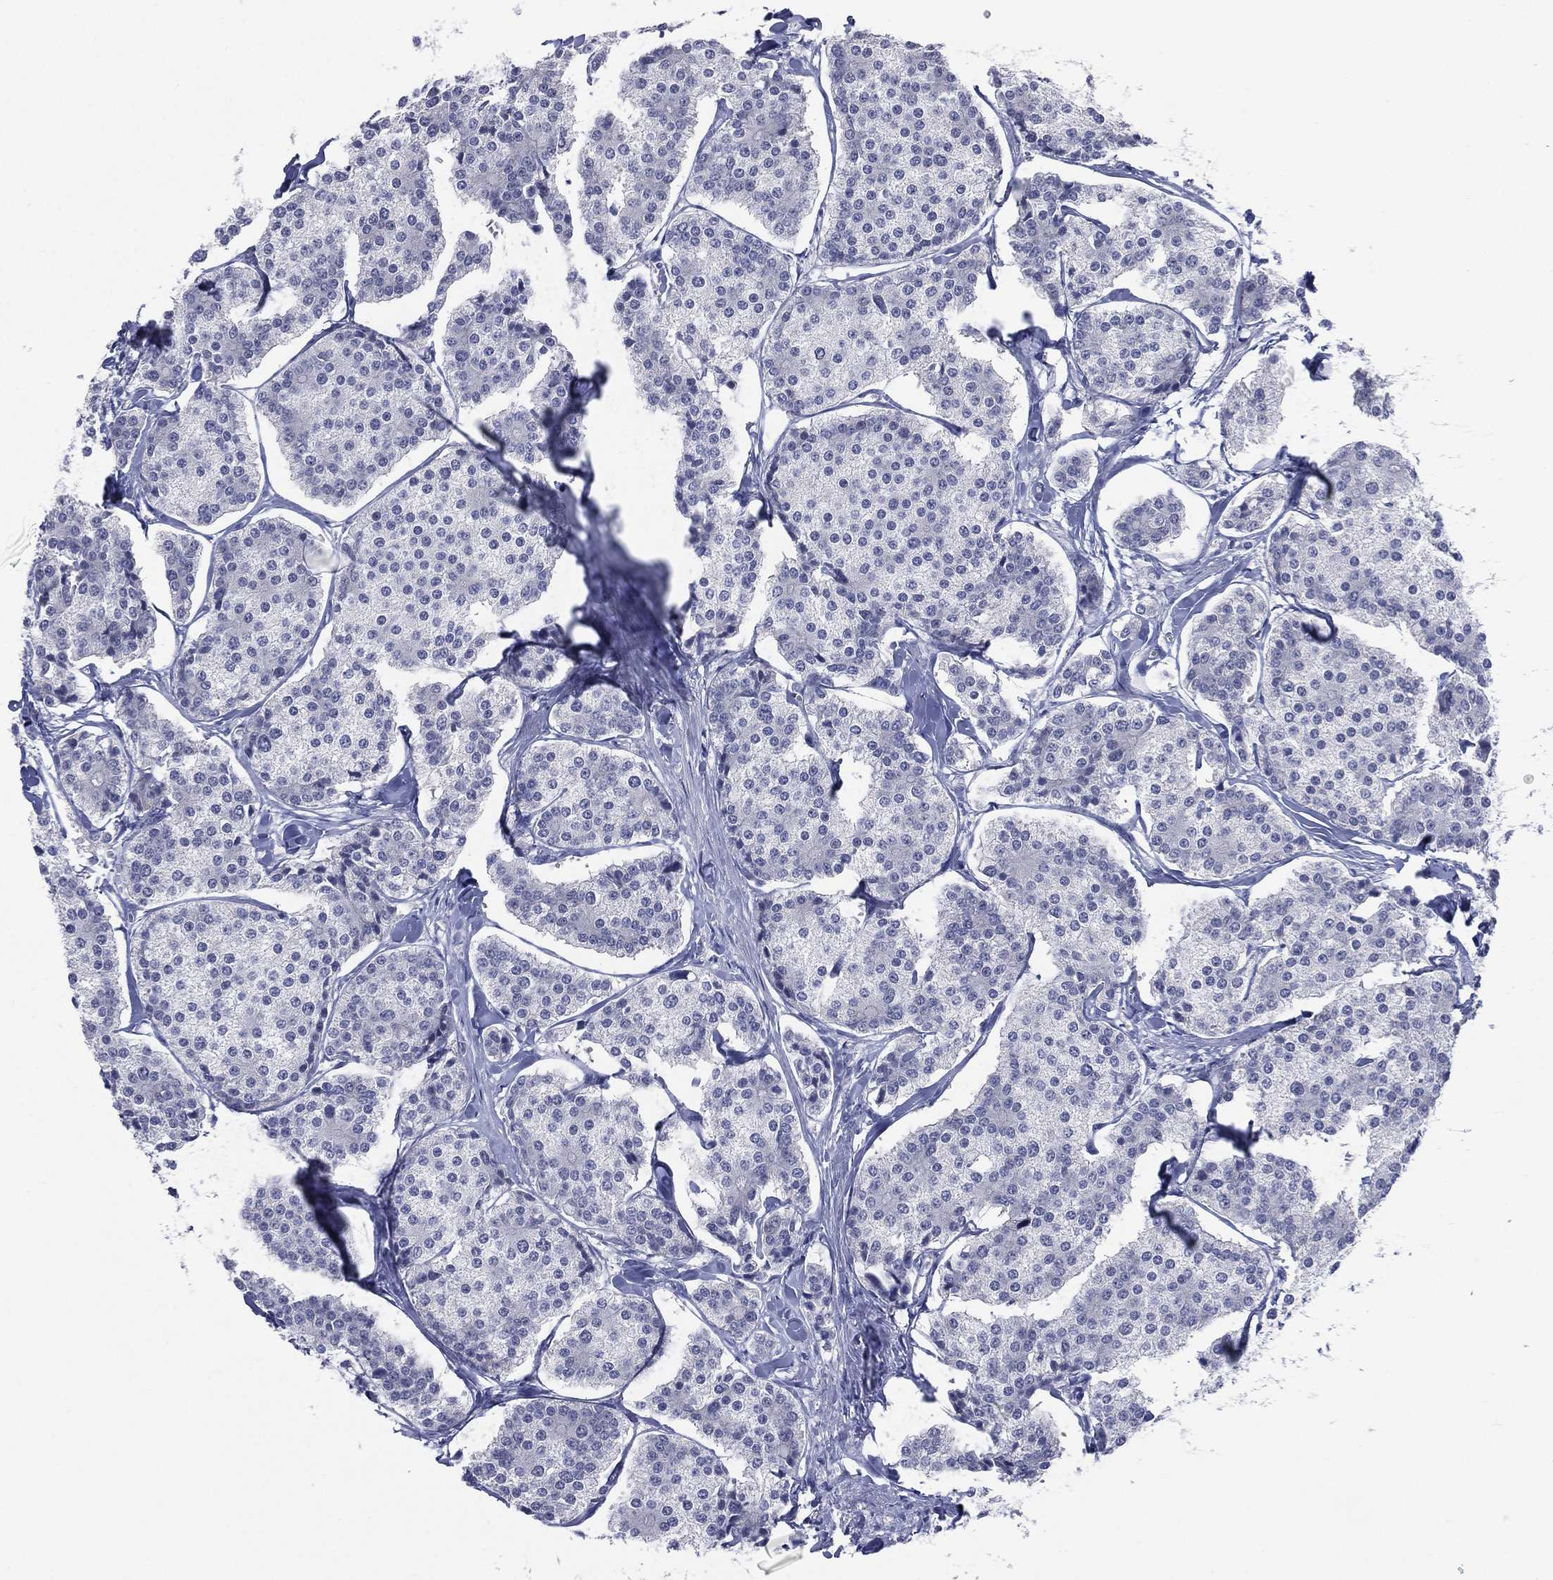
{"staining": {"intensity": "negative", "quantity": "none", "location": "none"}, "tissue": "carcinoid", "cell_type": "Tumor cells", "image_type": "cancer", "snomed": [{"axis": "morphology", "description": "Carcinoid, malignant, NOS"}, {"axis": "topography", "description": "Small intestine"}], "caption": "Carcinoid was stained to show a protein in brown. There is no significant positivity in tumor cells.", "gene": "AKAP3", "patient": {"sex": "female", "age": 65}}